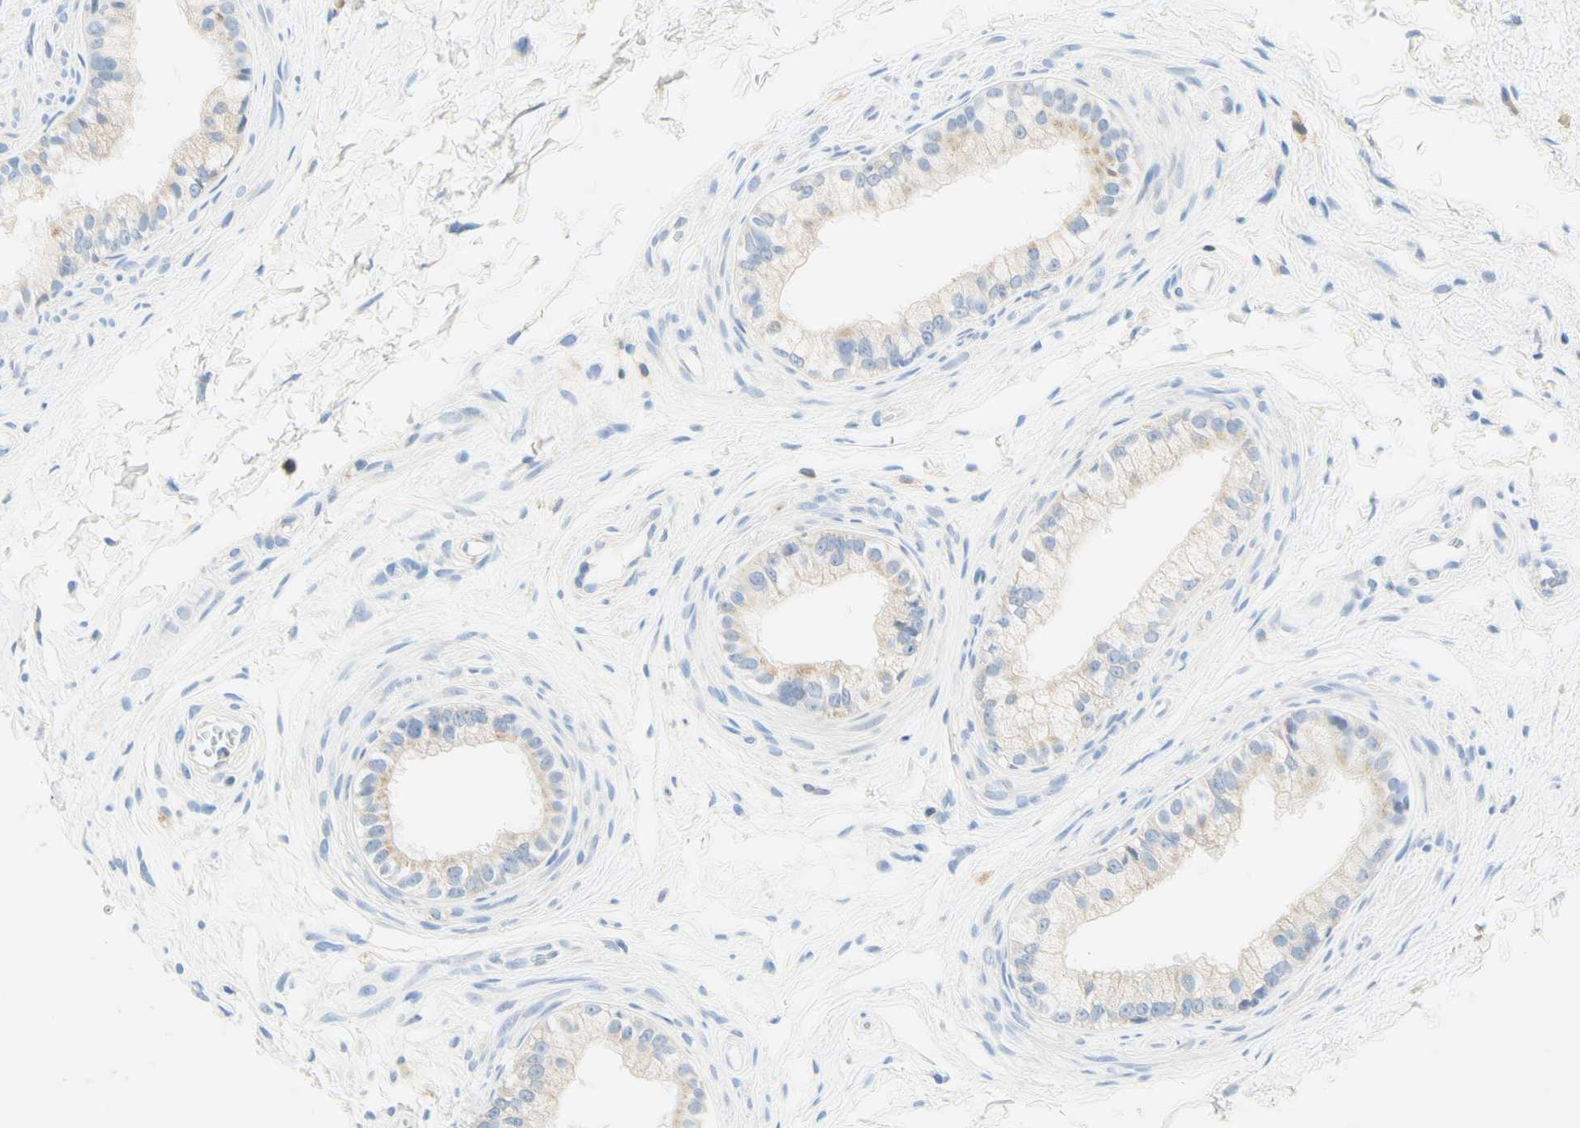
{"staining": {"intensity": "weak", "quantity": ">75%", "location": "cytoplasmic/membranous"}, "tissue": "epididymis", "cell_type": "Glandular cells", "image_type": "normal", "snomed": [{"axis": "morphology", "description": "Normal tissue, NOS"}, {"axis": "topography", "description": "Epididymis"}], "caption": "Protein expression analysis of unremarkable human epididymis reveals weak cytoplasmic/membranous staining in approximately >75% of glandular cells.", "gene": "LAT", "patient": {"sex": "male", "age": 56}}